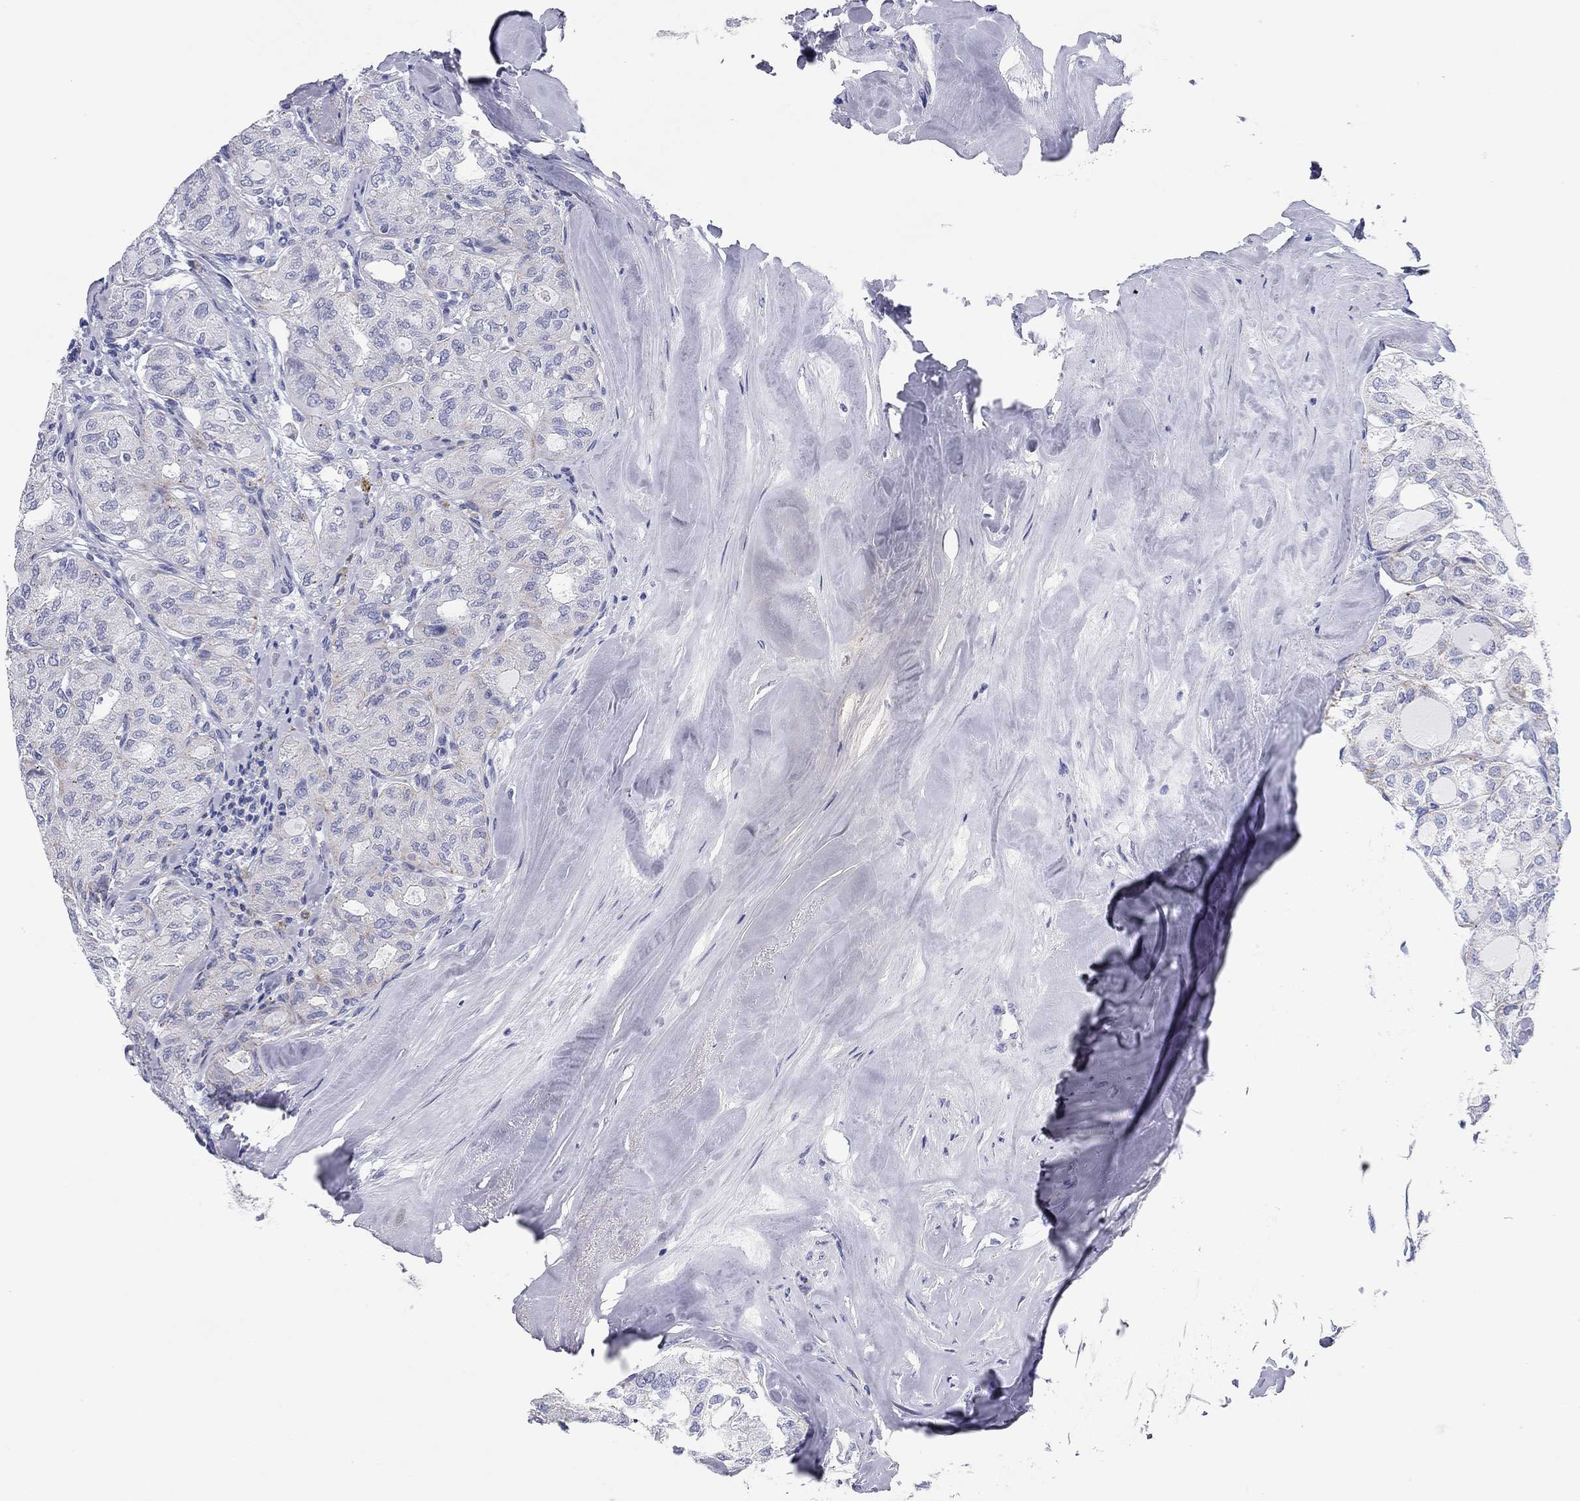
{"staining": {"intensity": "negative", "quantity": "none", "location": "none"}, "tissue": "thyroid cancer", "cell_type": "Tumor cells", "image_type": "cancer", "snomed": [{"axis": "morphology", "description": "Follicular adenoma carcinoma, NOS"}, {"axis": "topography", "description": "Thyroid gland"}], "caption": "Immunohistochemistry of human thyroid follicular adenoma carcinoma displays no staining in tumor cells.", "gene": "CHI3L2", "patient": {"sex": "male", "age": 75}}